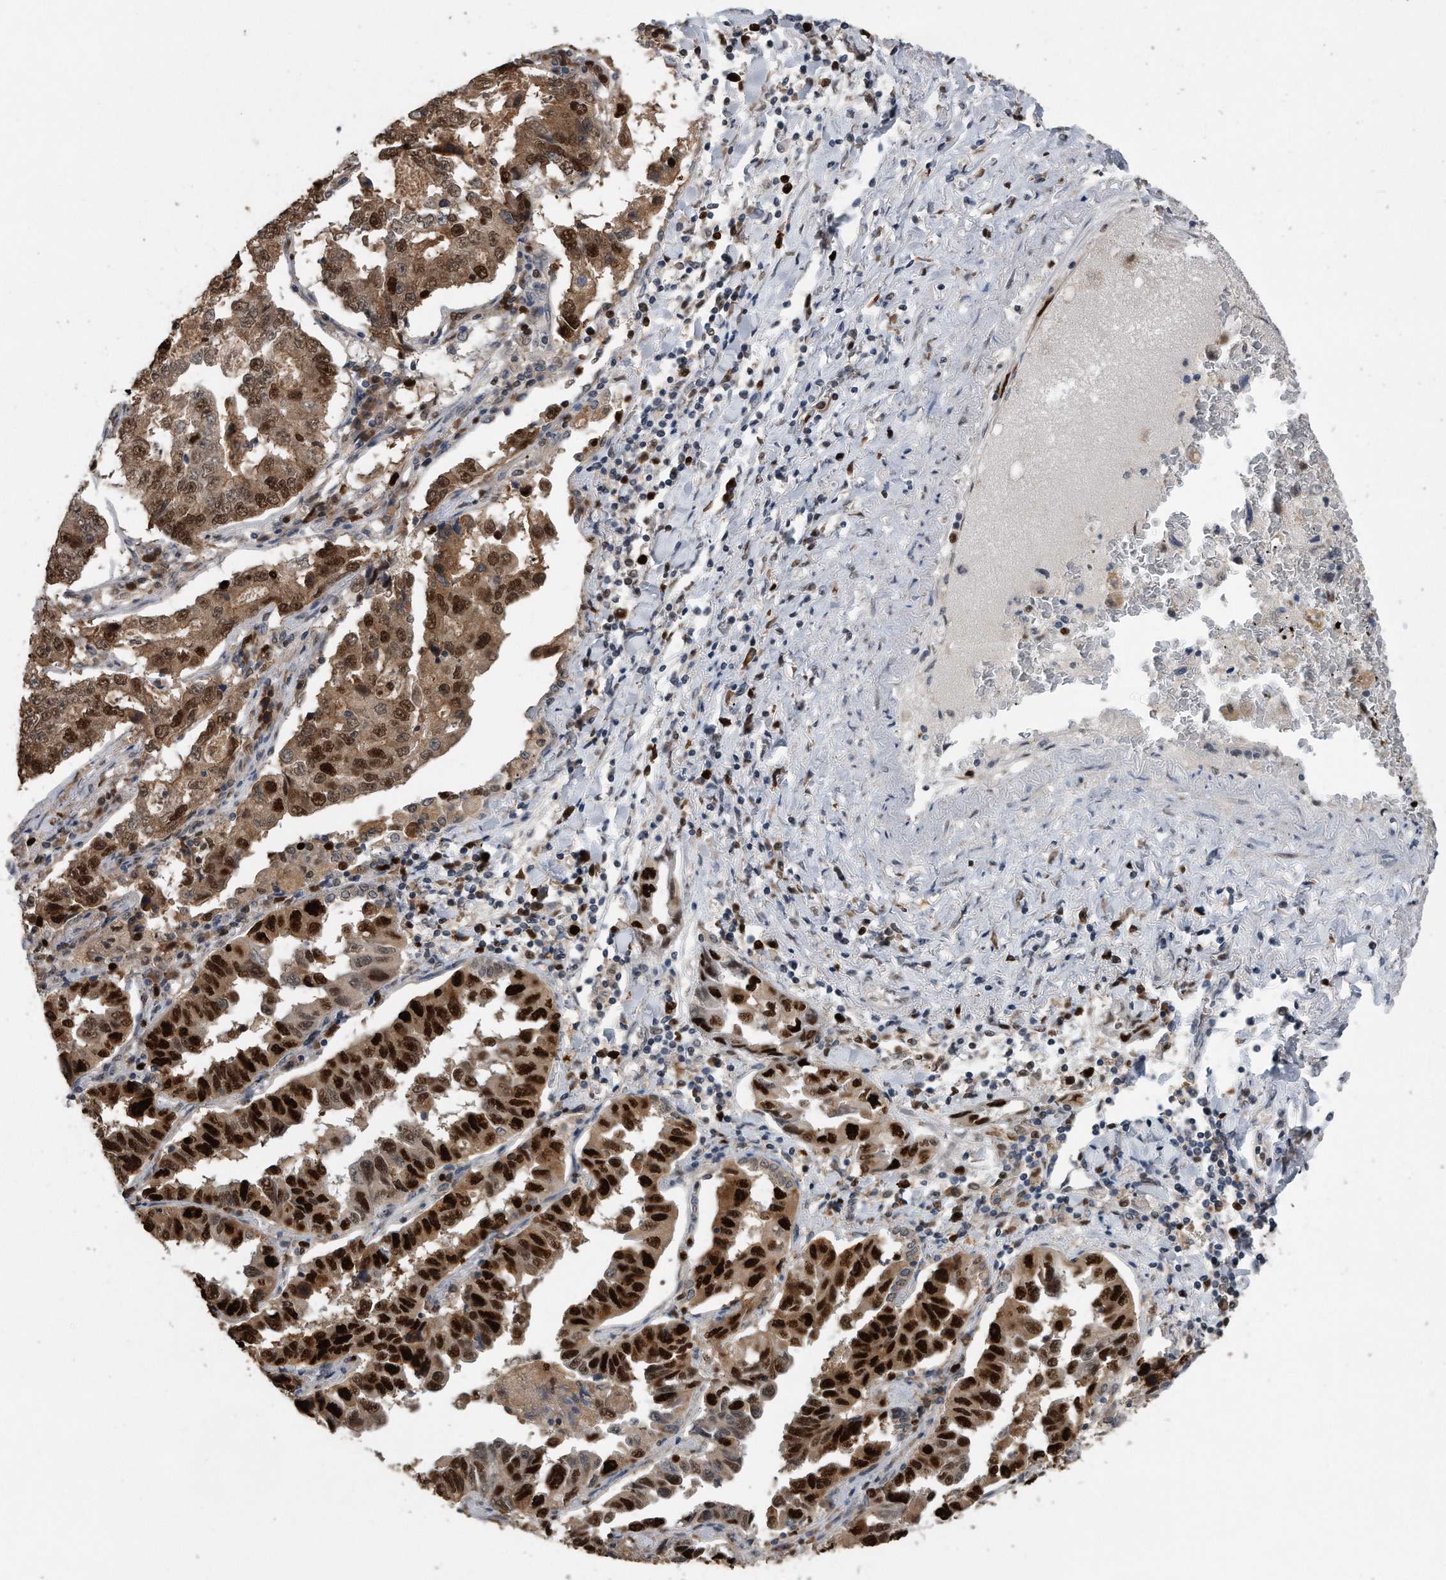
{"staining": {"intensity": "strong", "quantity": ">75%", "location": "cytoplasmic/membranous,nuclear"}, "tissue": "lung cancer", "cell_type": "Tumor cells", "image_type": "cancer", "snomed": [{"axis": "morphology", "description": "Adenocarcinoma, NOS"}, {"axis": "topography", "description": "Lung"}], "caption": "Human adenocarcinoma (lung) stained for a protein (brown) demonstrates strong cytoplasmic/membranous and nuclear positive positivity in approximately >75% of tumor cells.", "gene": "PCNA", "patient": {"sex": "female", "age": 51}}